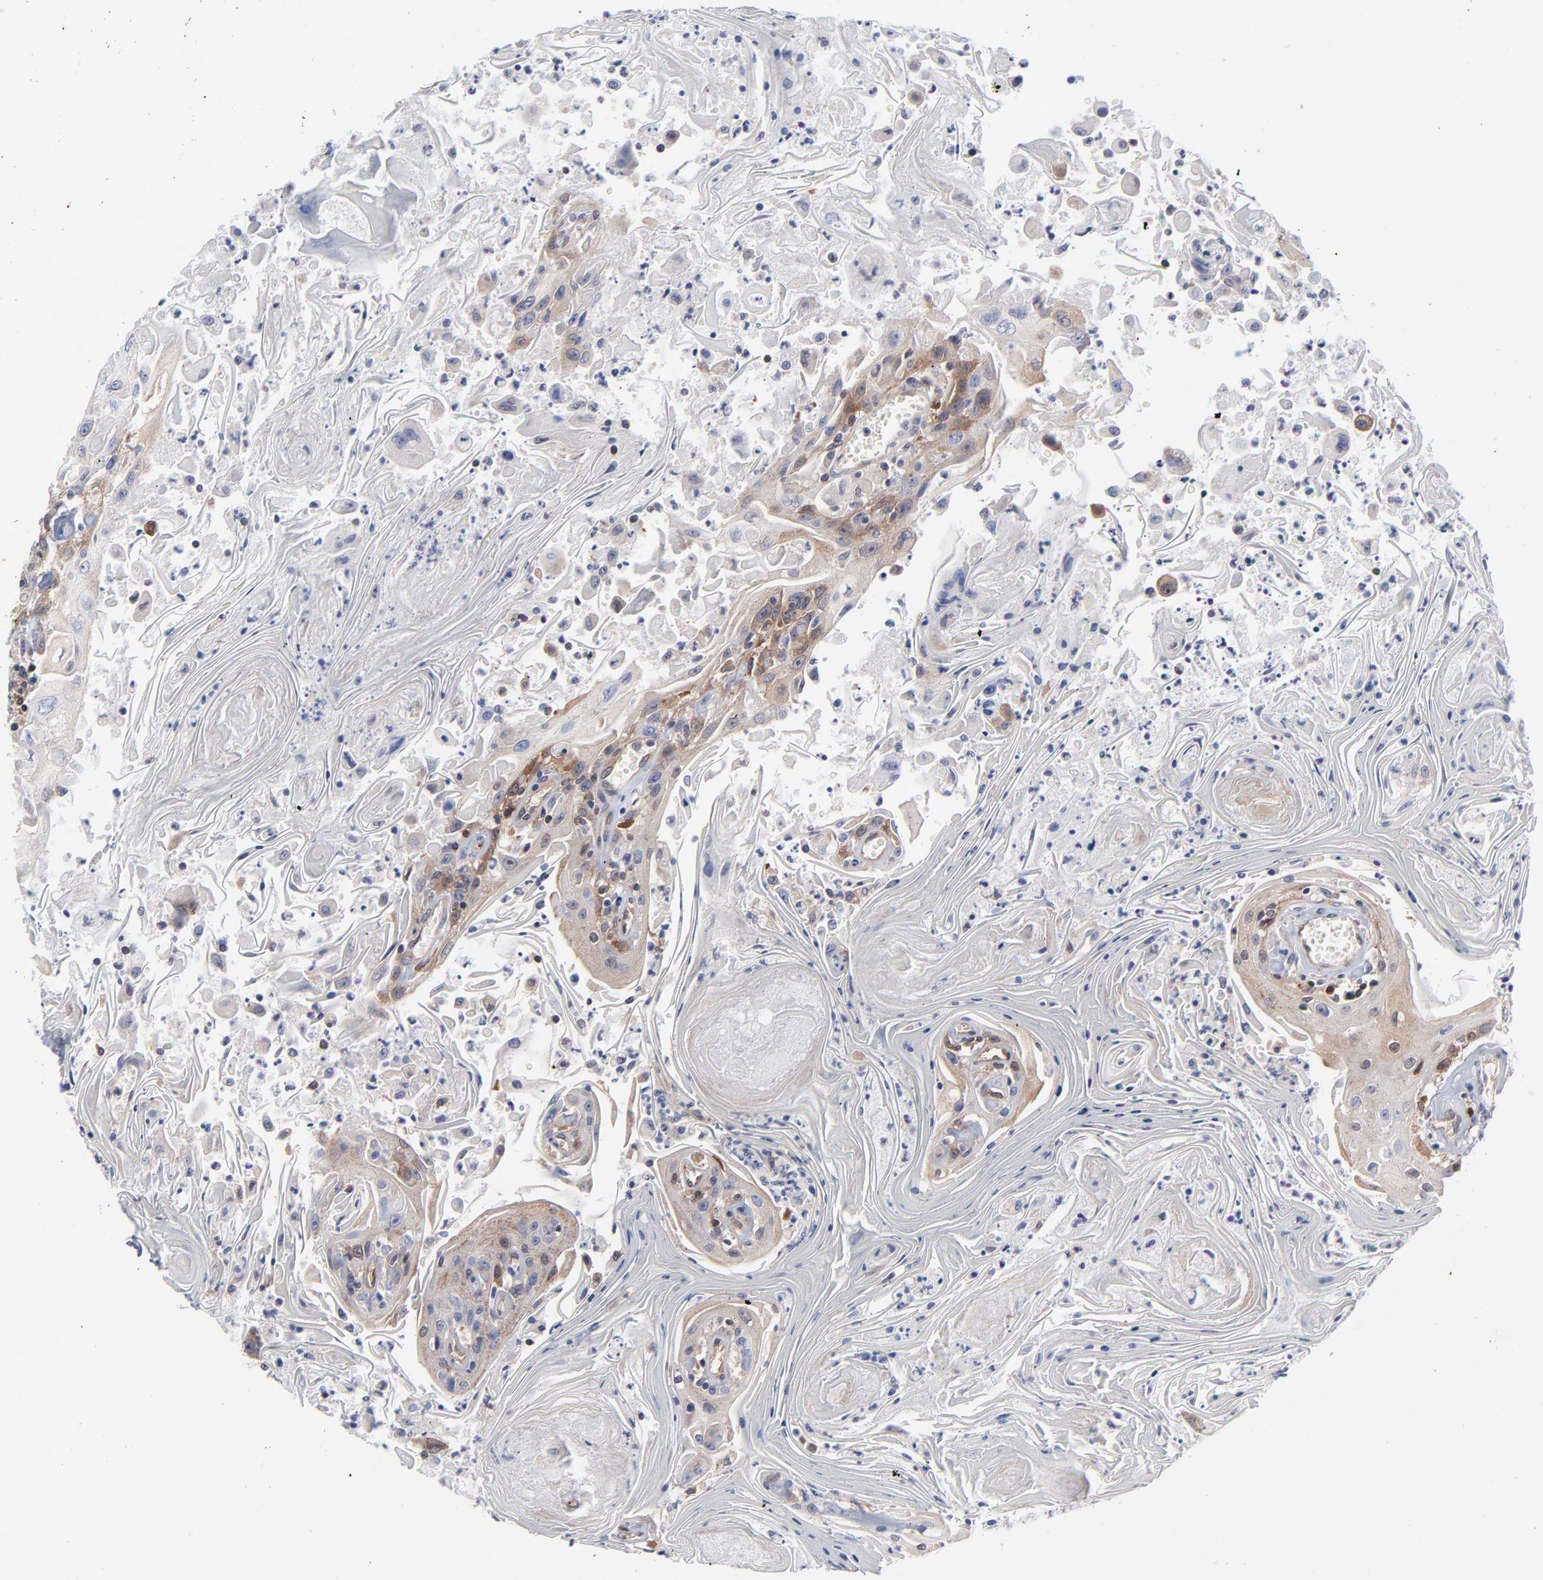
{"staining": {"intensity": "weak", "quantity": ">75%", "location": "cytoplasmic/membranous"}, "tissue": "head and neck cancer", "cell_type": "Tumor cells", "image_type": "cancer", "snomed": [{"axis": "morphology", "description": "Squamous cell carcinoma, NOS"}, {"axis": "topography", "description": "Oral tissue"}, {"axis": "topography", "description": "Head-Neck"}], "caption": "Head and neck cancer stained with a protein marker exhibits weak staining in tumor cells.", "gene": "NFKBIA", "patient": {"sex": "female", "age": 76}}